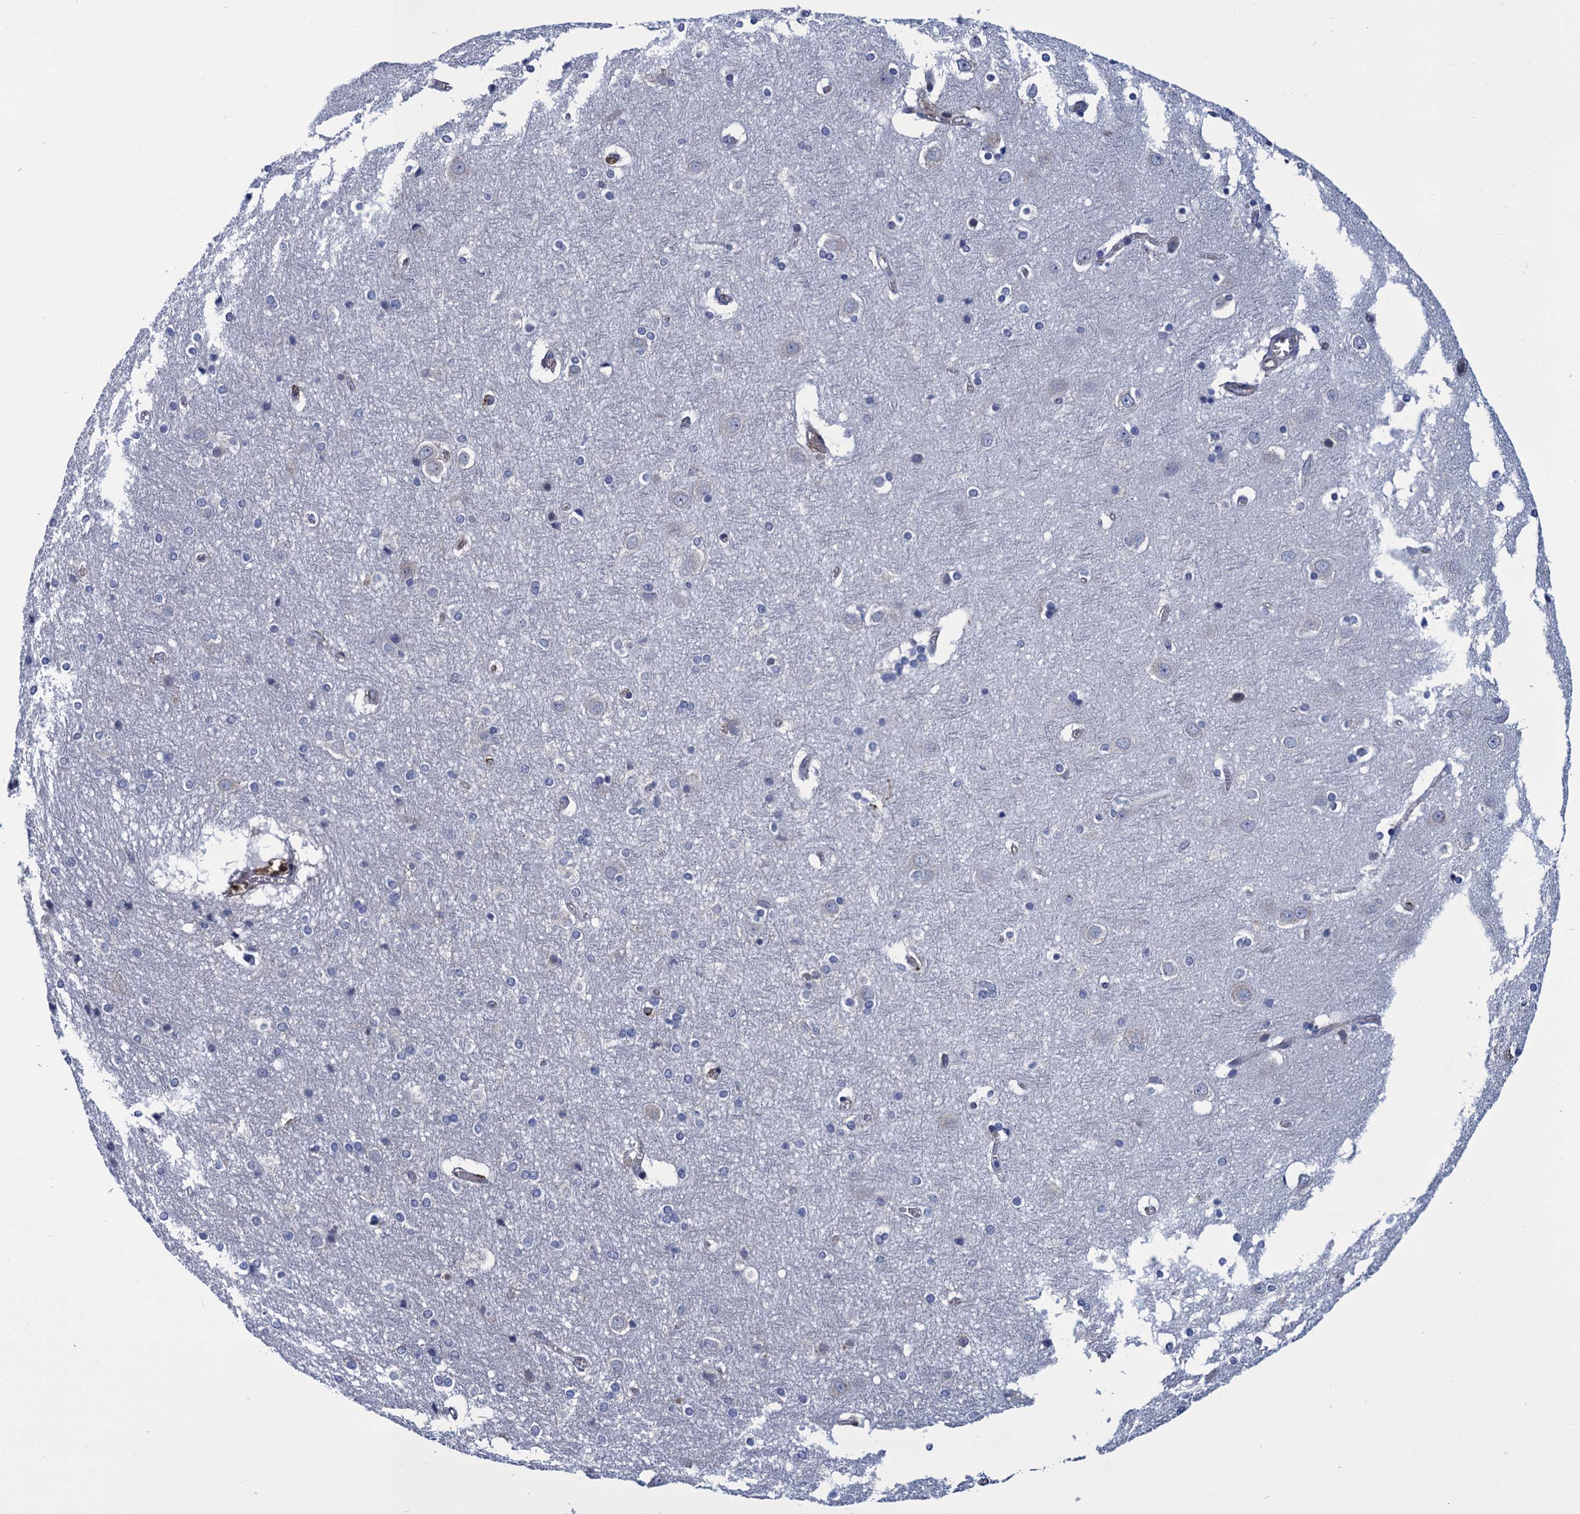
{"staining": {"intensity": "negative", "quantity": "none", "location": "none"}, "tissue": "cerebral cortex", "cell_type": "Endothelial cells", "image_type": "normal", "snomed": [{"axis": "morphology", "description": "Normal tissue, NOS"}, {"axis": "topography", "description": "Cerebral cortex"}], "caption": "An image of cerebral cortex stained for a protein shows no brown staining in endothelial cells. (DAB (3,3'-diaminobenzidine) IHC visualized using brightfield microscopy, high magnification).", "gene": "DNHD1", "patient": {"sex": "male", "age": 54}}